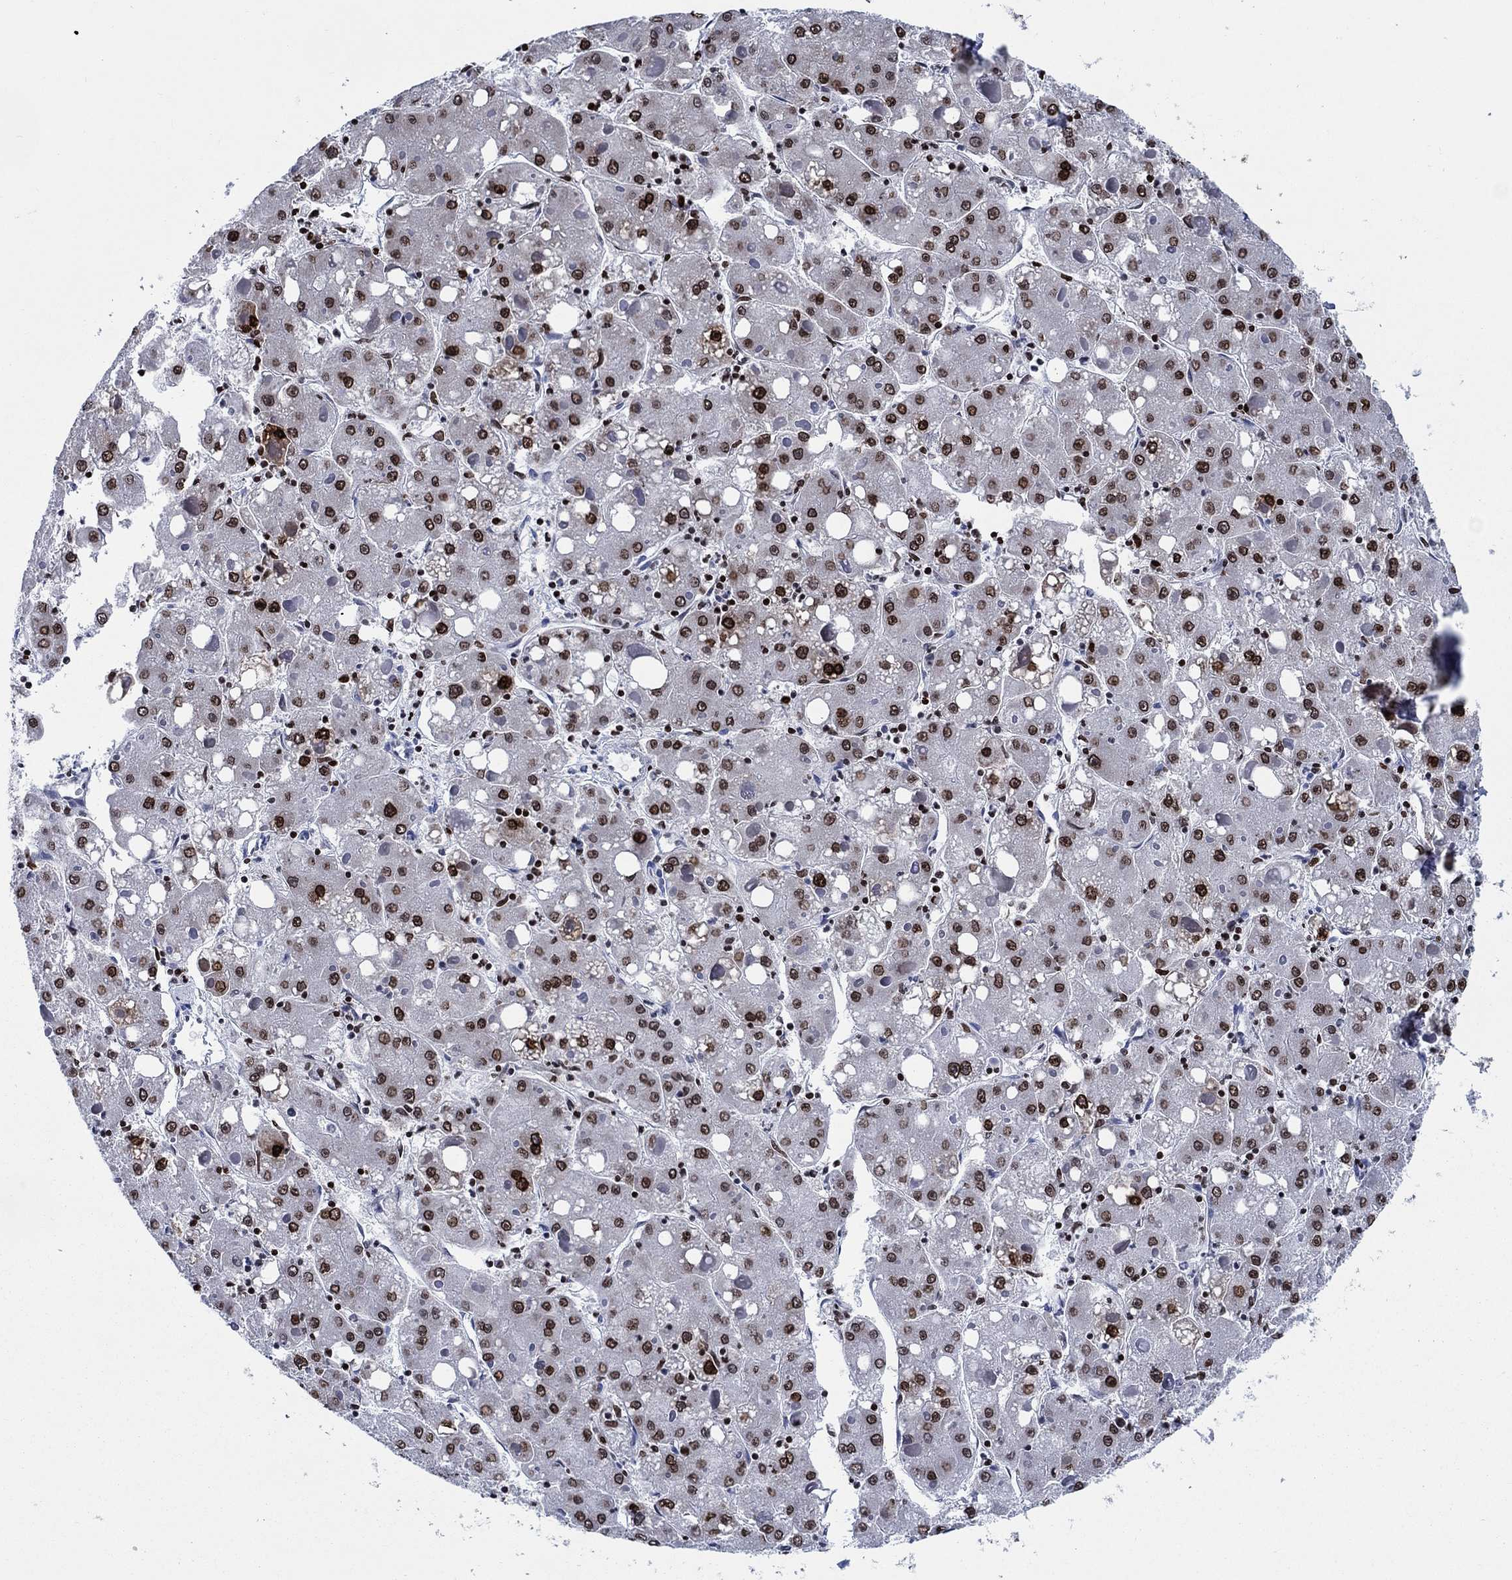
{"staining": {"intensity": "strong", "quantity": "<25%", "location": "nuclear"}, "tissue": "liver cancer", "cell_type": "Tumor cells", "image_type": "cancer", "snomed": [{"axis": "morphology", "description": "Carcinoma, Hepatocellular, NOS"}, {"axis": "topography", "description": "Liver"}], "caption": "Tumor cells show strong nuclear positivity in about <25% of cells in liver hepatocellular carcinoma.", "gene": "HMGA1", "patient": {"sex": "male", "age": 73}}